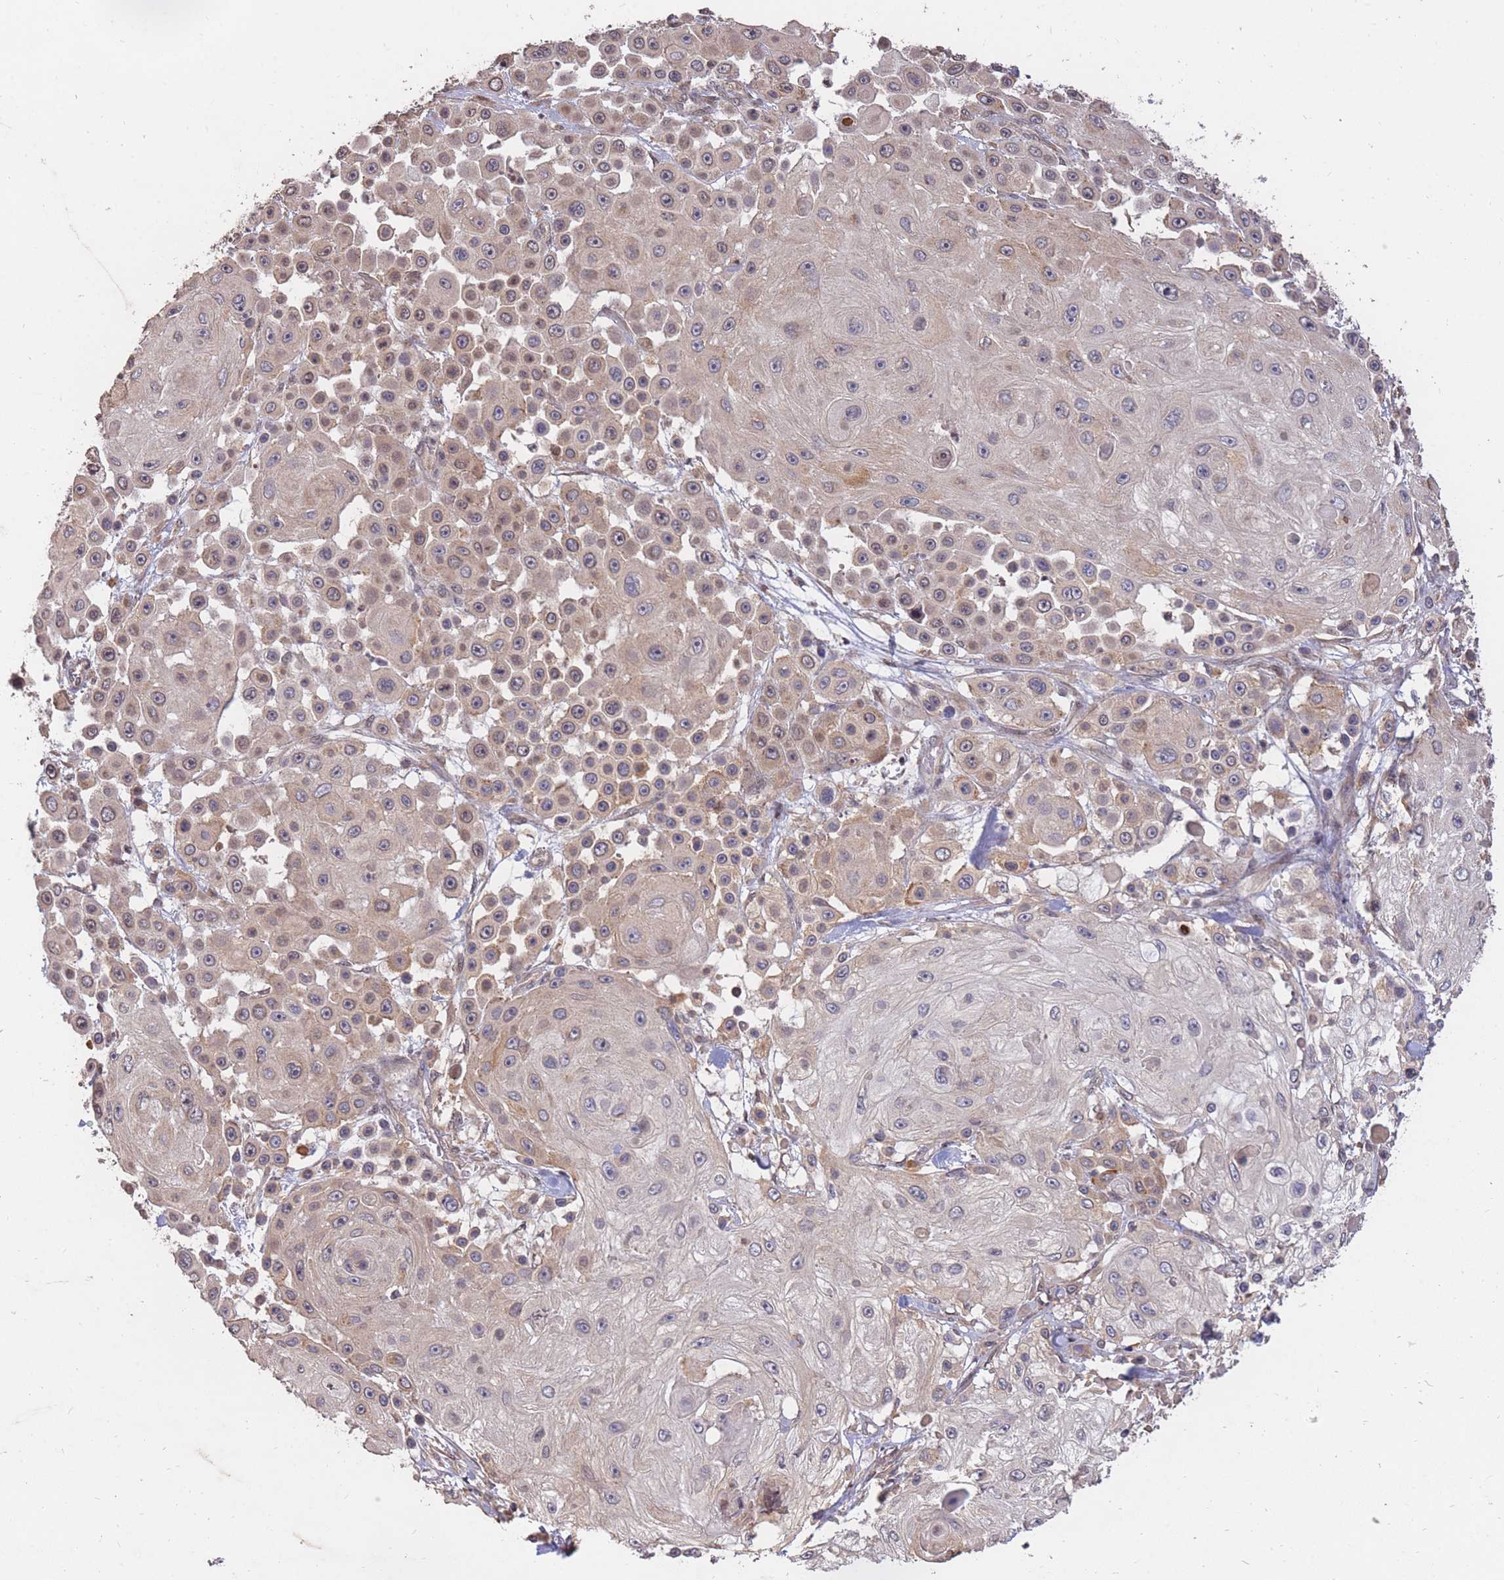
{"staining": {"intensity": "weak", "quantity": "25%-75%", "location": "cytoplasmic/membranous"}, "tissue": "skin cancer", "cell_type": "Tumor cells", "image_type": "cancer", "snomed": [{"axis": "morphology", "description": "Squamous cell carcinoma, NOS"}, {"axis": "topography", "description": "Skin"}], "caption": "An immunohistochemistry image of tumor tissue is shown. Protein staining in brown highlights weak cytoplasmic/membranous positivity in squamous cell carcinoma (skin) within tumor cells. The protein is shown in brown color, while the nuclei are stained blue.", "gene": "RGS14", "patient": {"sex": "male", "age": 67}}